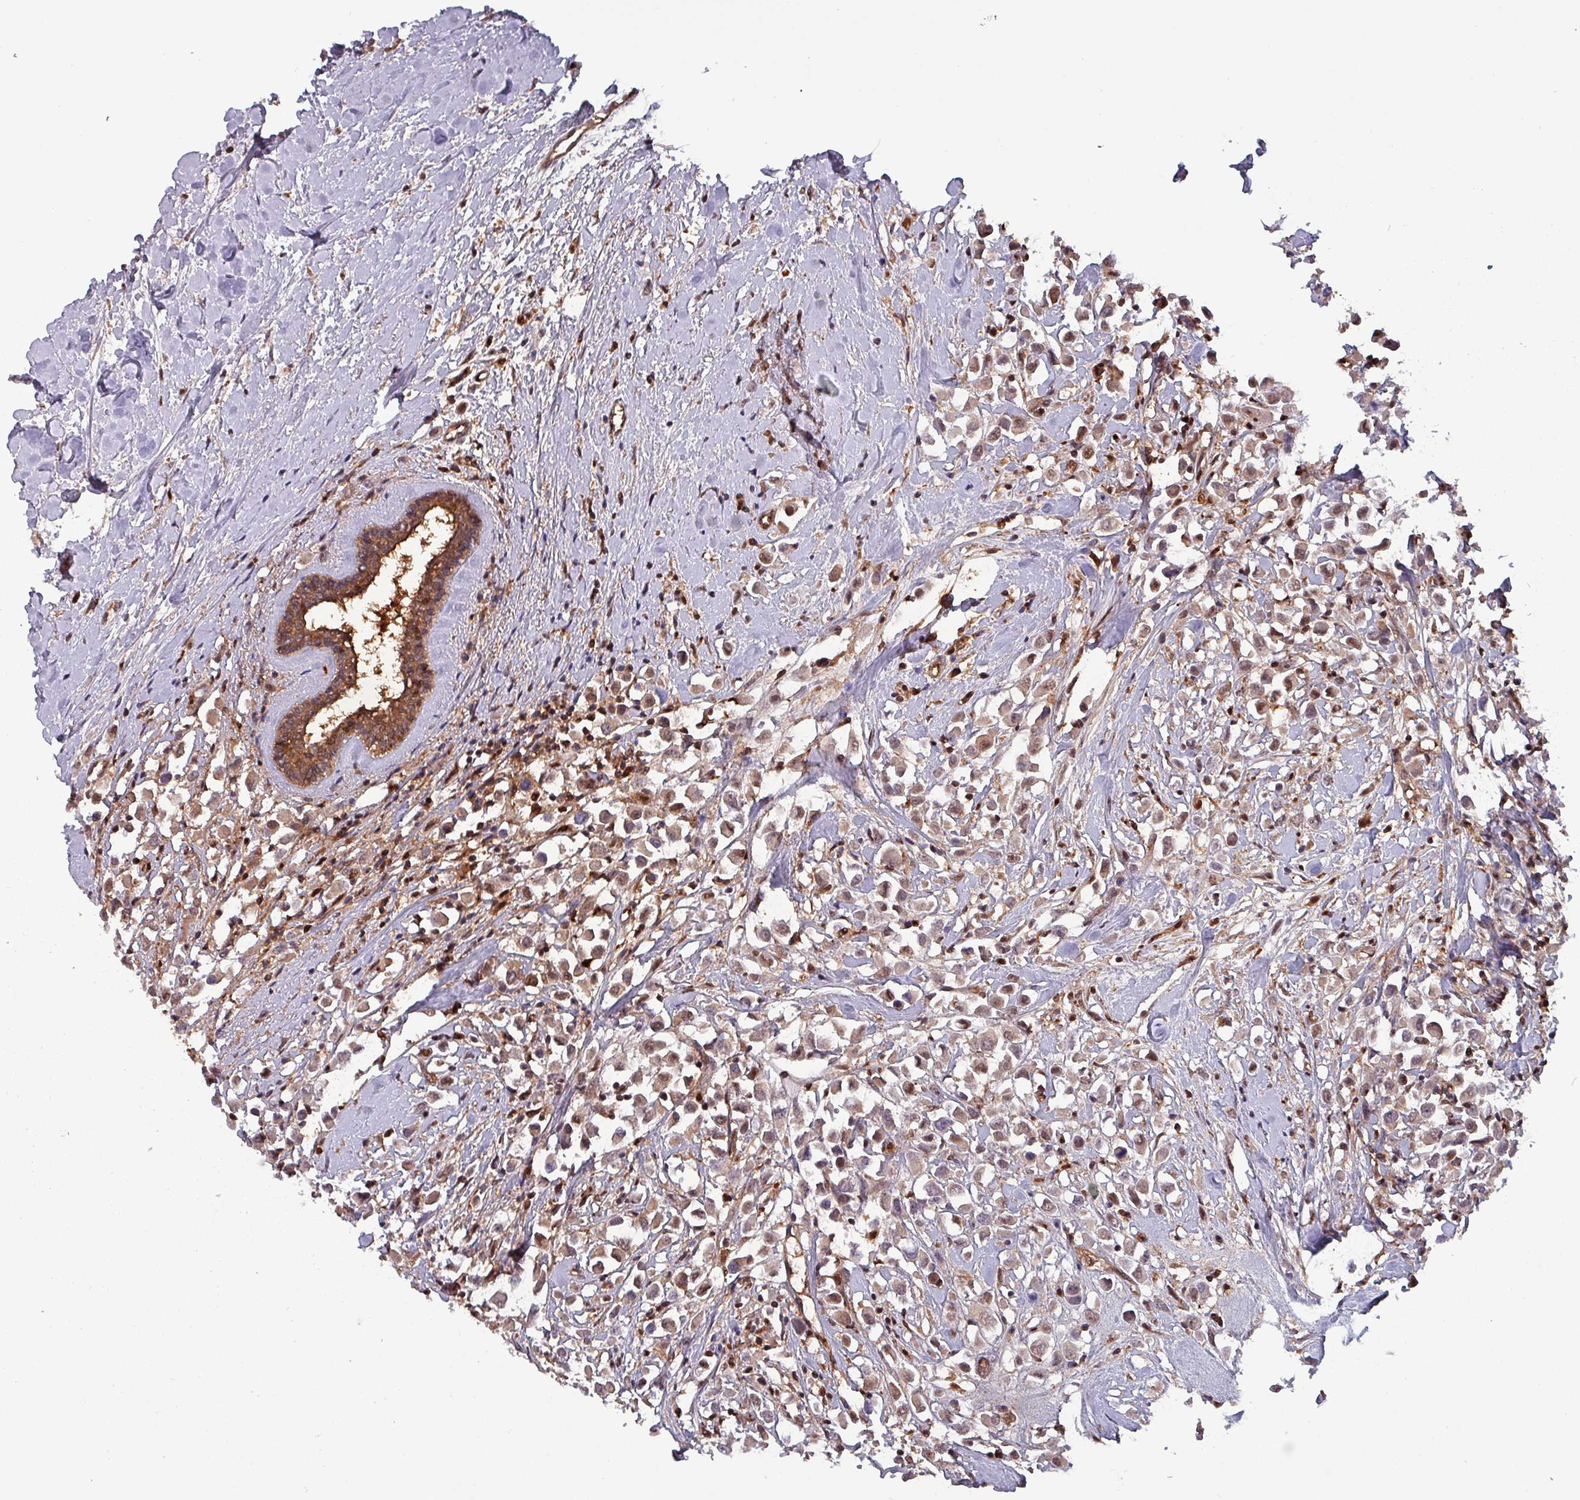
{"staining": {"intensity": "moderate", "quantity": ">75%", "location": "cytoplasmic/membranous,nuclear"}, "tissue": "breast cancer", "cell_type": "Tumor cells", "image_type": "cancer", "snomed": [{"axis": "morphology", "description": "Duct carcinoma"}, {"axis": "topography", "description": "Breast"}], "caption": "Protein staining of breast cancer (invasive ductal carcinoma) tissue displays moderate cytoplasmic/membranous and nuclear positivity in about >75% of tumor cells.", "gene": "PSMB8", "patient": {"sex": "female", "age": 87}}